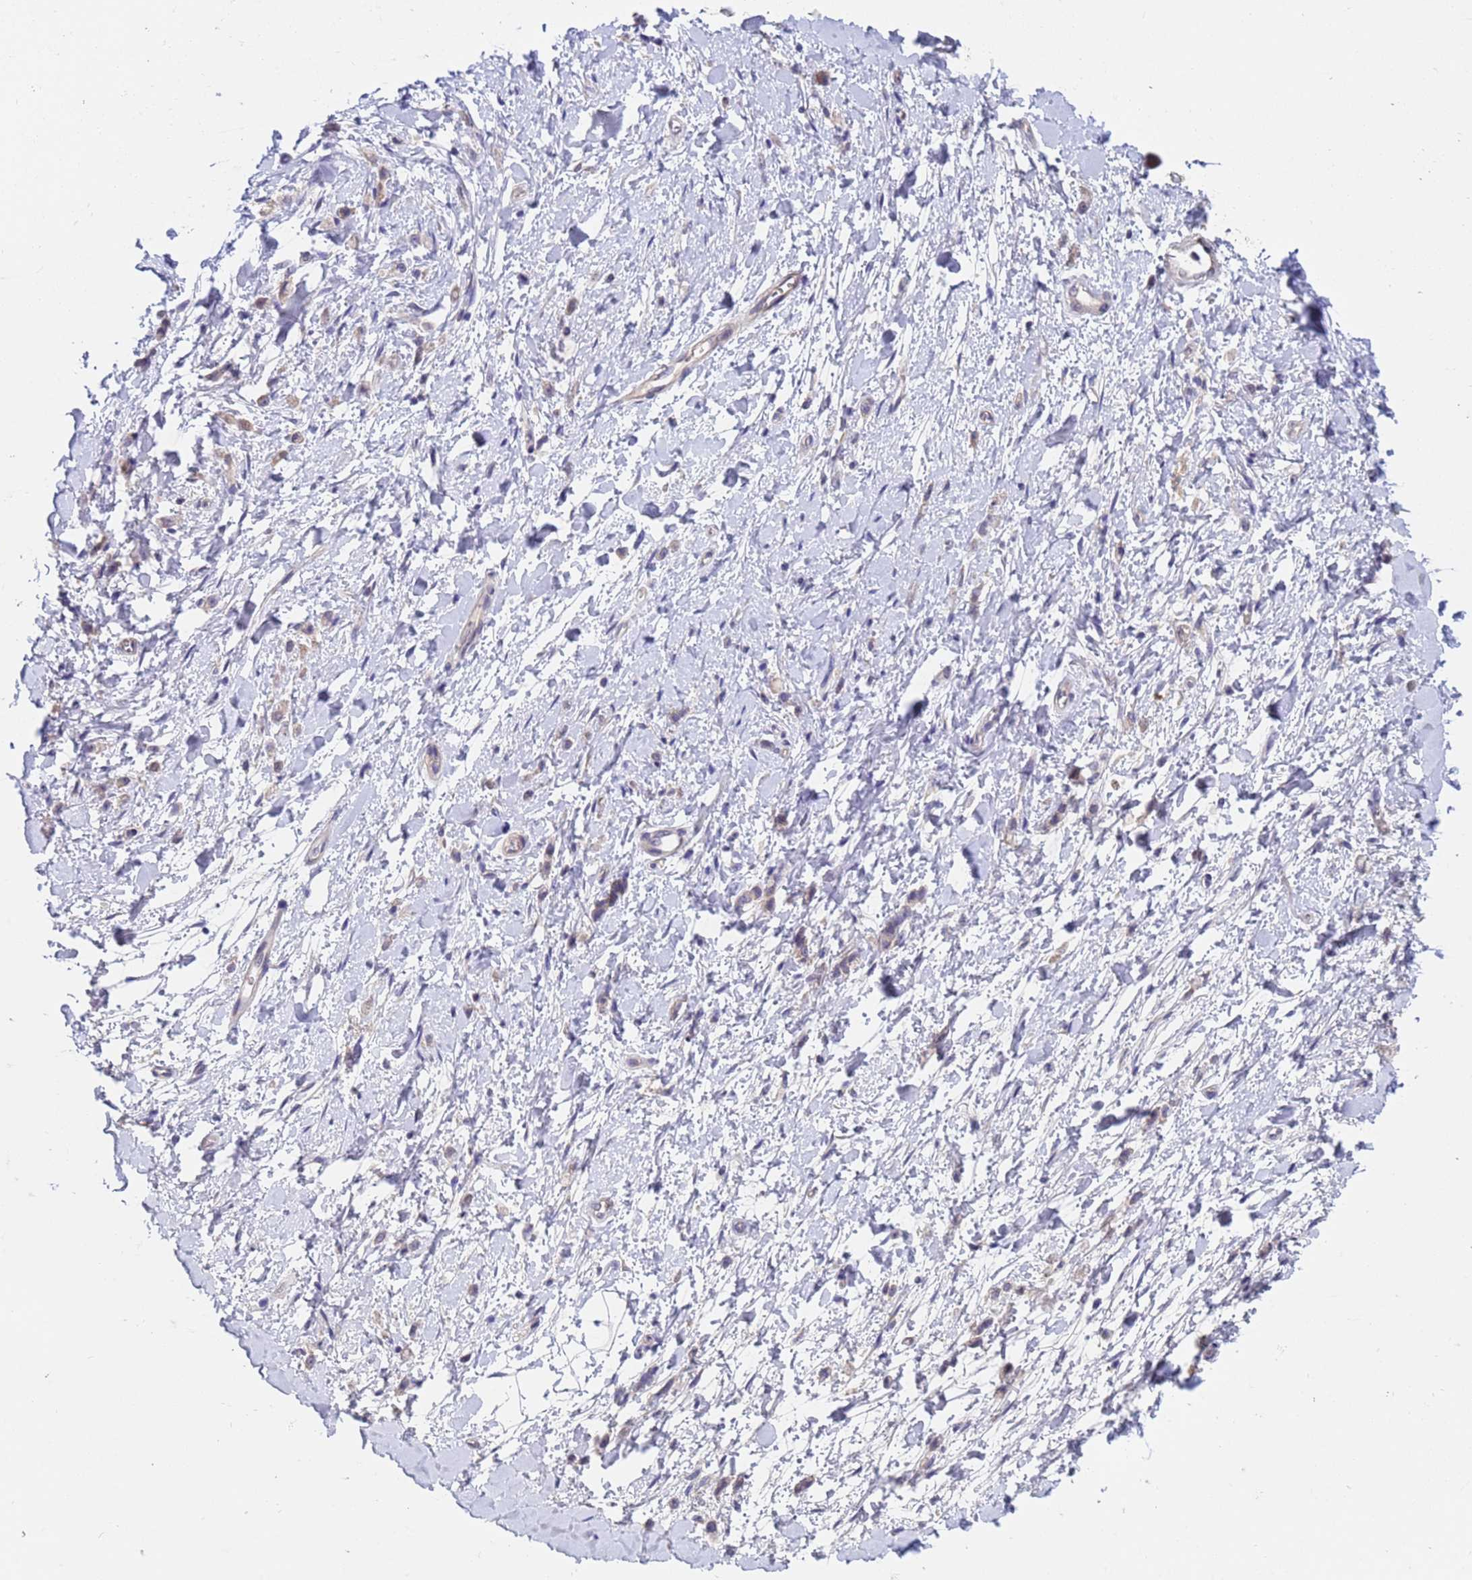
{"staining": {"intensity": "weak", "quantity": ">75%", "location": "cytoplasmic/membranous"}, "tissue": "stomach cancer", "cell_type": "Tumor cells", "image_type": "cancer", "snomed": [{"axis": "morphology", "description": "Adenocarcinoma, NOS"}, {"axis": "topography", "description": "Stomach"}], "caption": "A brown stain shows weak cytoplasmic/membranous expression of a protein in human adenocarcinoma (stomach) tumor cells.", "gene": "IHO1", "patient": {"sex": "female", "age": 60}}